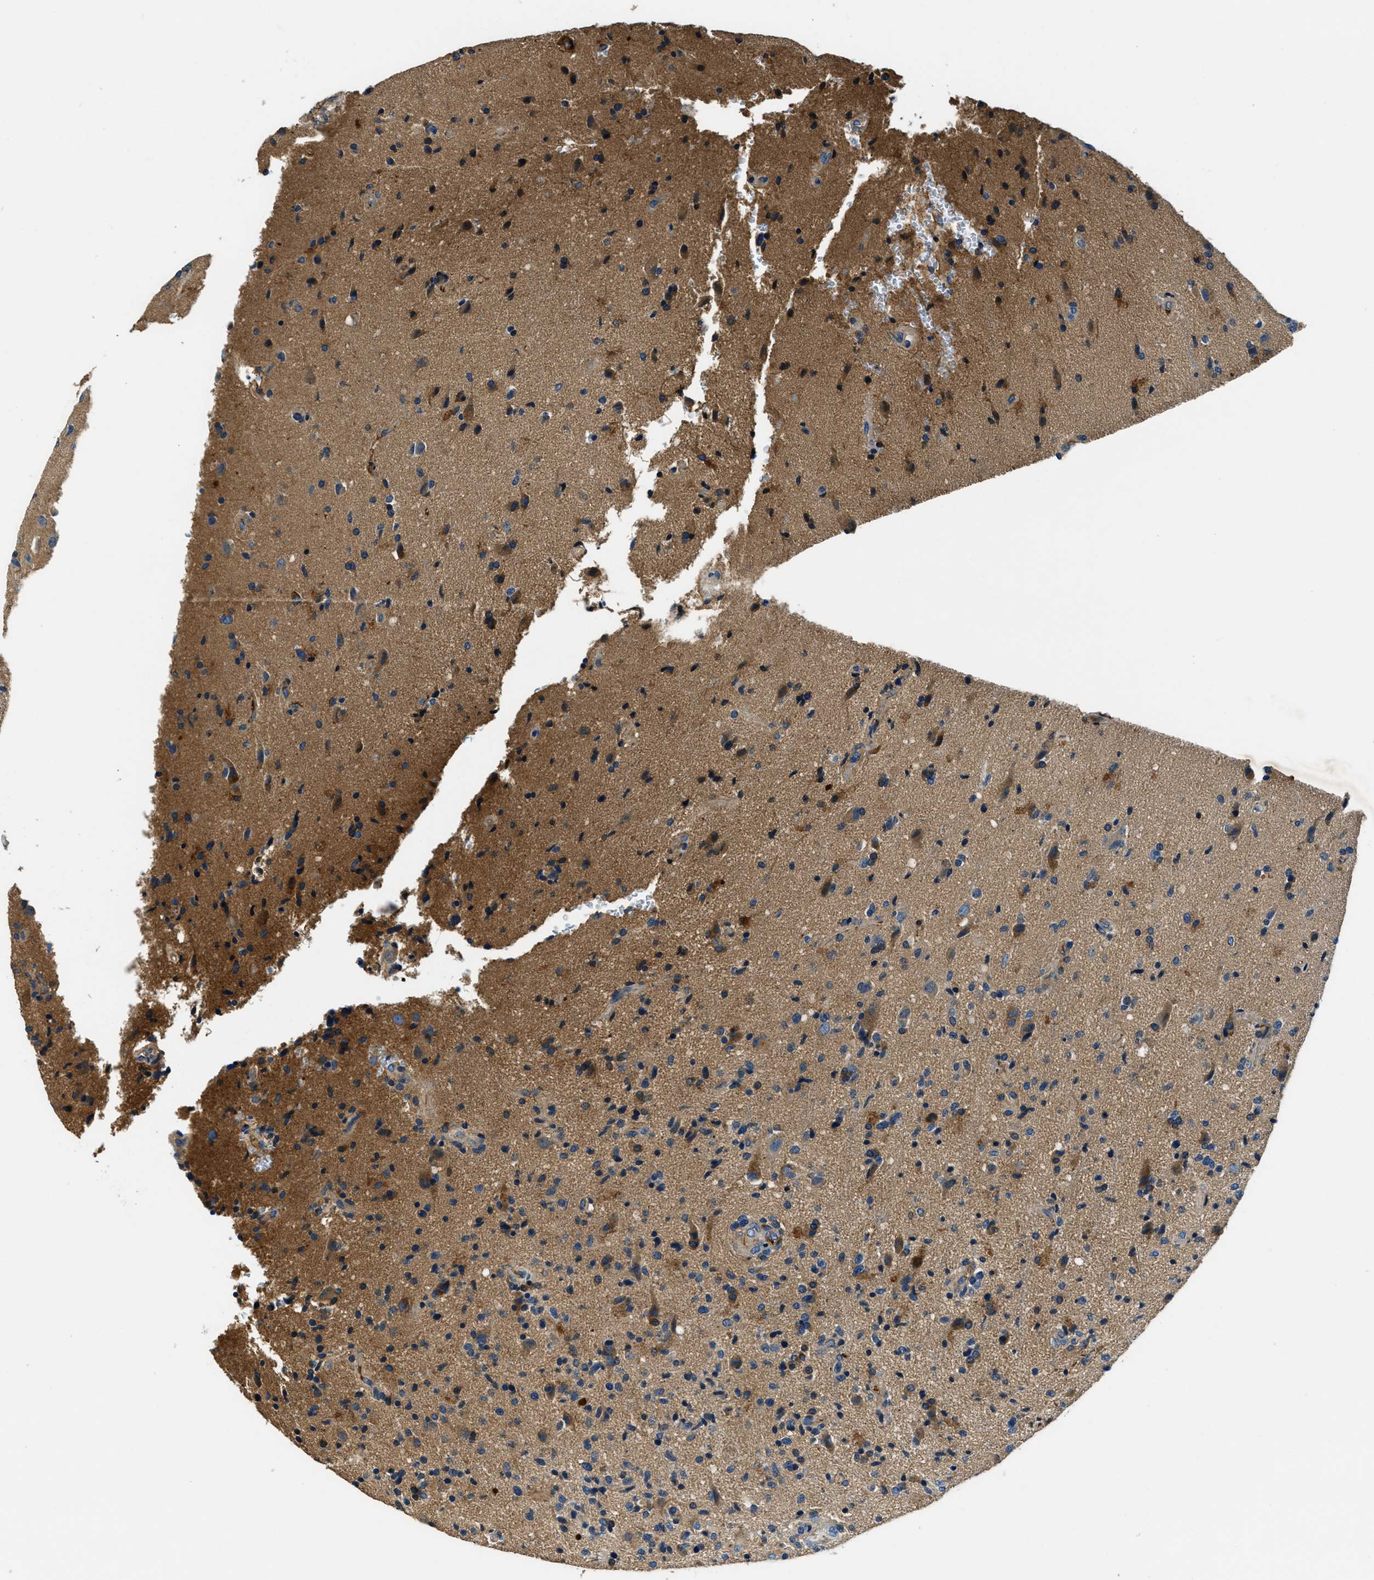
{"staining": {"intensity": "moderate", "quantity": "<25%", "location": "cytoplasmic/membranous"}, "tissue": "glioma", "cell_type": "Tumor cells", "image_type": "cancer", "snomed": [{"axis": "morphology", "description": "Glioma, malignant, High grade"}, {"axis": "topography", "description": "Brain"}], "caption": "Protein staining of glioma tissue exhibits moderate cytoplasmic/membranous positivity in approximately <25% of tumor cells.", "gene": "TMEM186", "patient": {"sex": "male", "age": 72}}